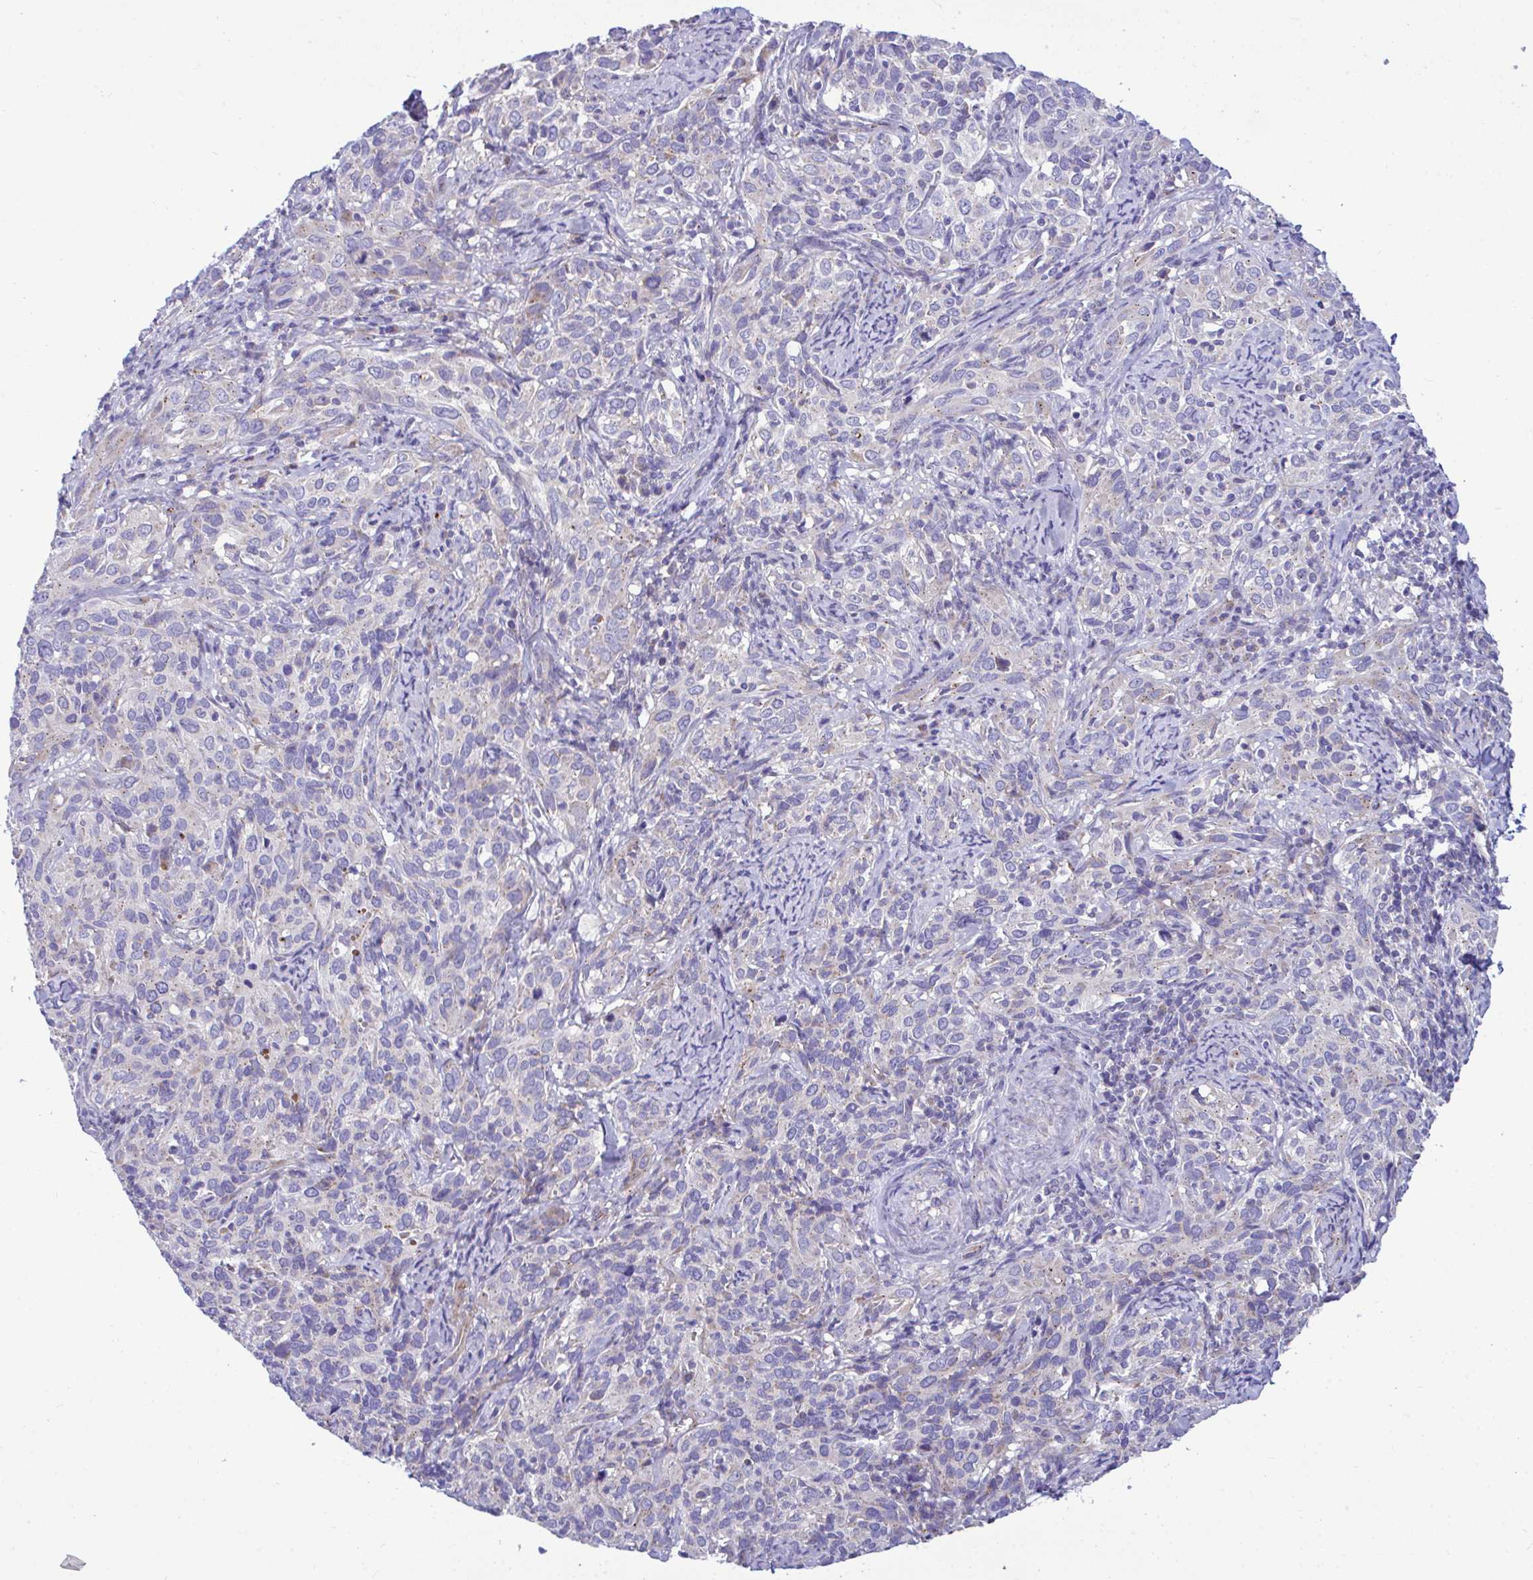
{"staining": {"intensity": "weak", "quantity": "25%-75%", "location": "cytoplasmic/membranous"}, "tissue": "cervical cancer", "cell_type": "Tumor cells", "image_type": "cancer", "snomed": [{"axis": "morphology", "description": "Squamous cell carcinoma, NOS"}, {"axis": "topography", "description": "Cervix"}], "caption": "A high-resolution image shows IHC staining of cervical squamous cell carcinoma, which exhibits weak cytoplasmic/membranous positivity in about 25%-75% of tumor cells.", "gene": "MRPS16", "patient": {"sex": "female", "age": 51}}